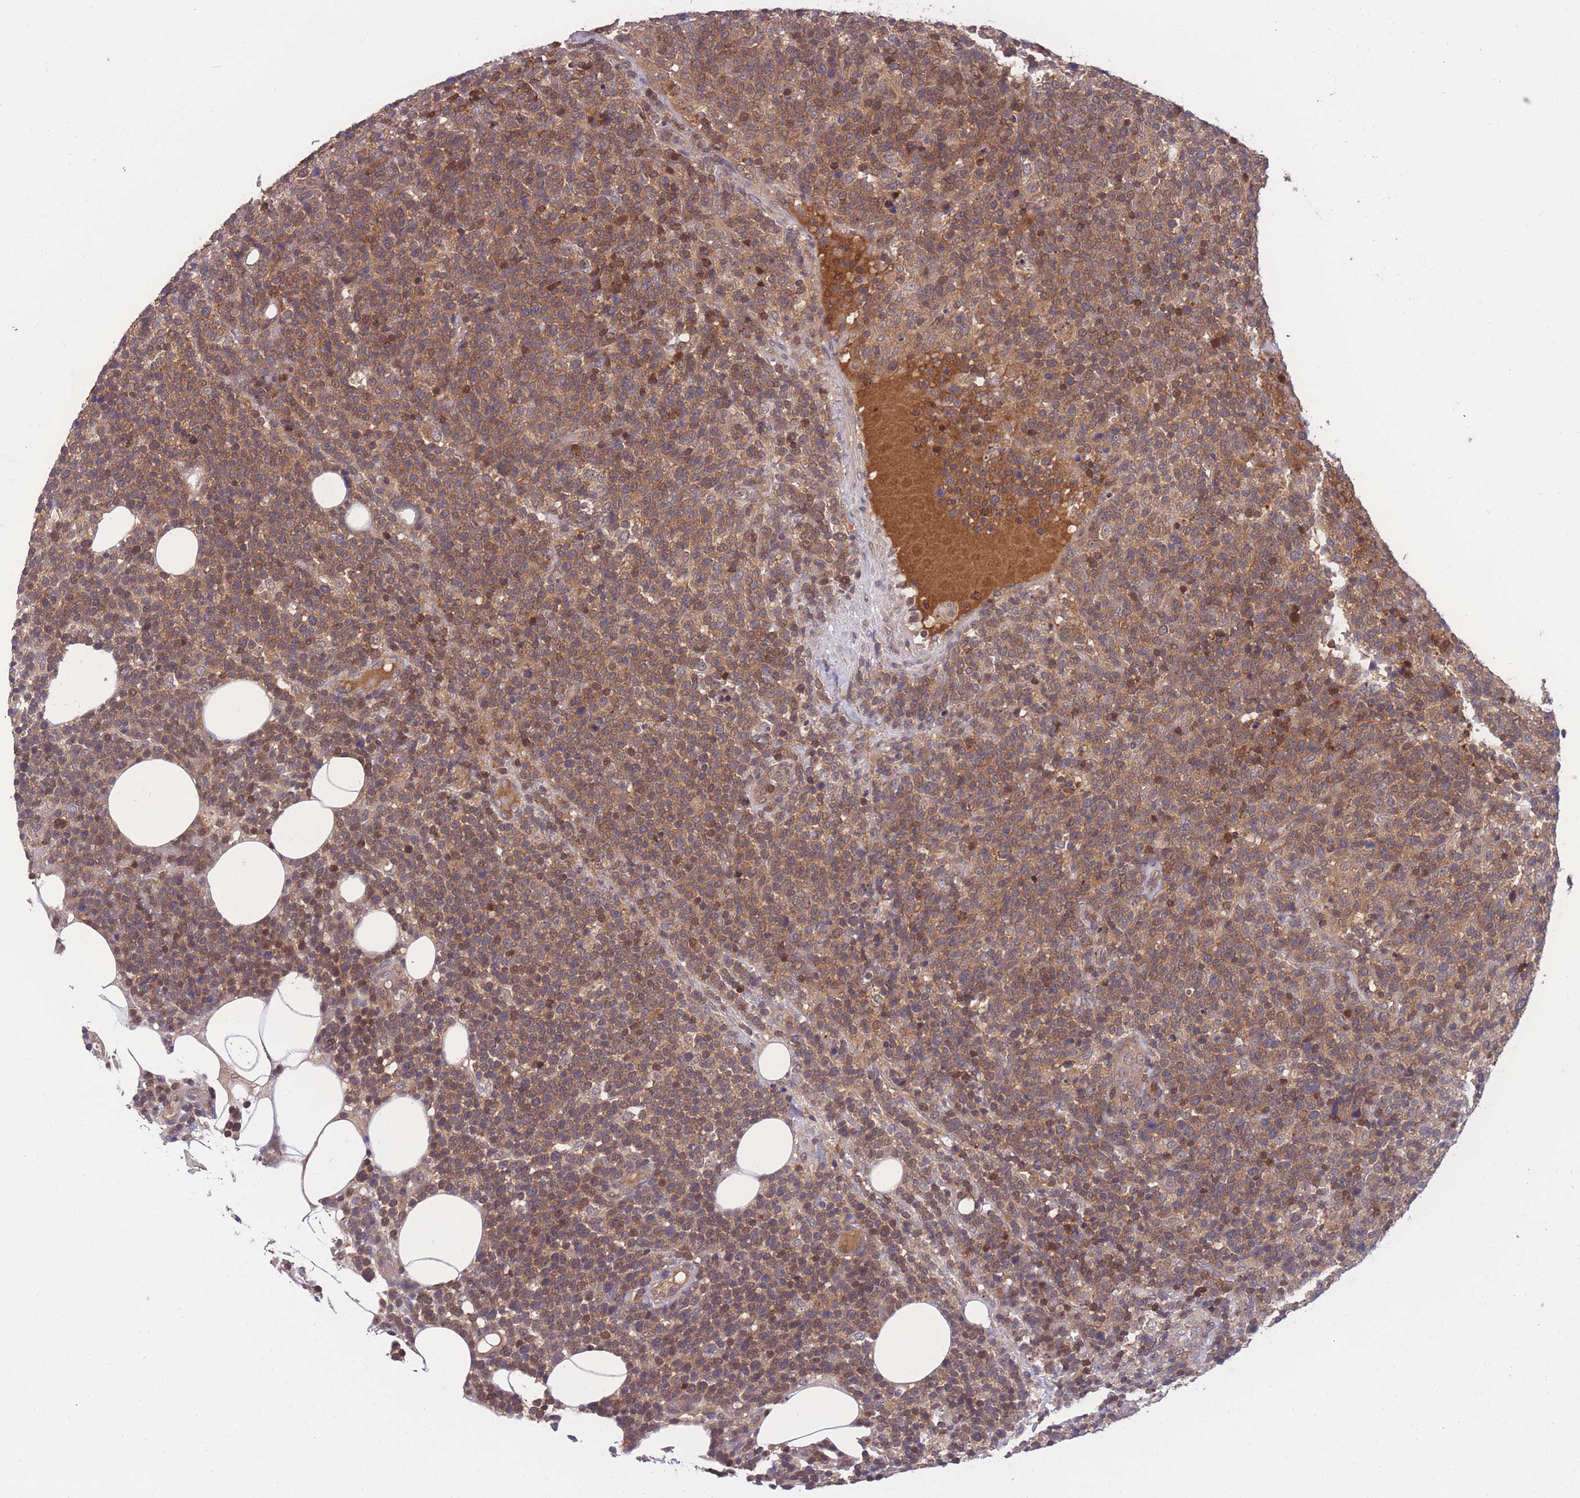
{"staining": {"intensity": "moderate", "quantity": ">75%", "location": "cytoplasmic/membranous"}, "tissue": "lymphoma", "cell_type": "Tumor cells", "image_type": "cancer", "snomed": [{"axis": "morphology", "description": "Malignant lymphoma, non-Hodgkin's type, High grade"}, {"axis": "topography", "description": "Lymph node"}], "caption": "This is an image of IHC staining of lymphoma, which shows moderate positivity in the cytoplasmic/membranous of tumor cells.", "gene": "UBE2N", "patient": {"sex": "male", "age": 61}}